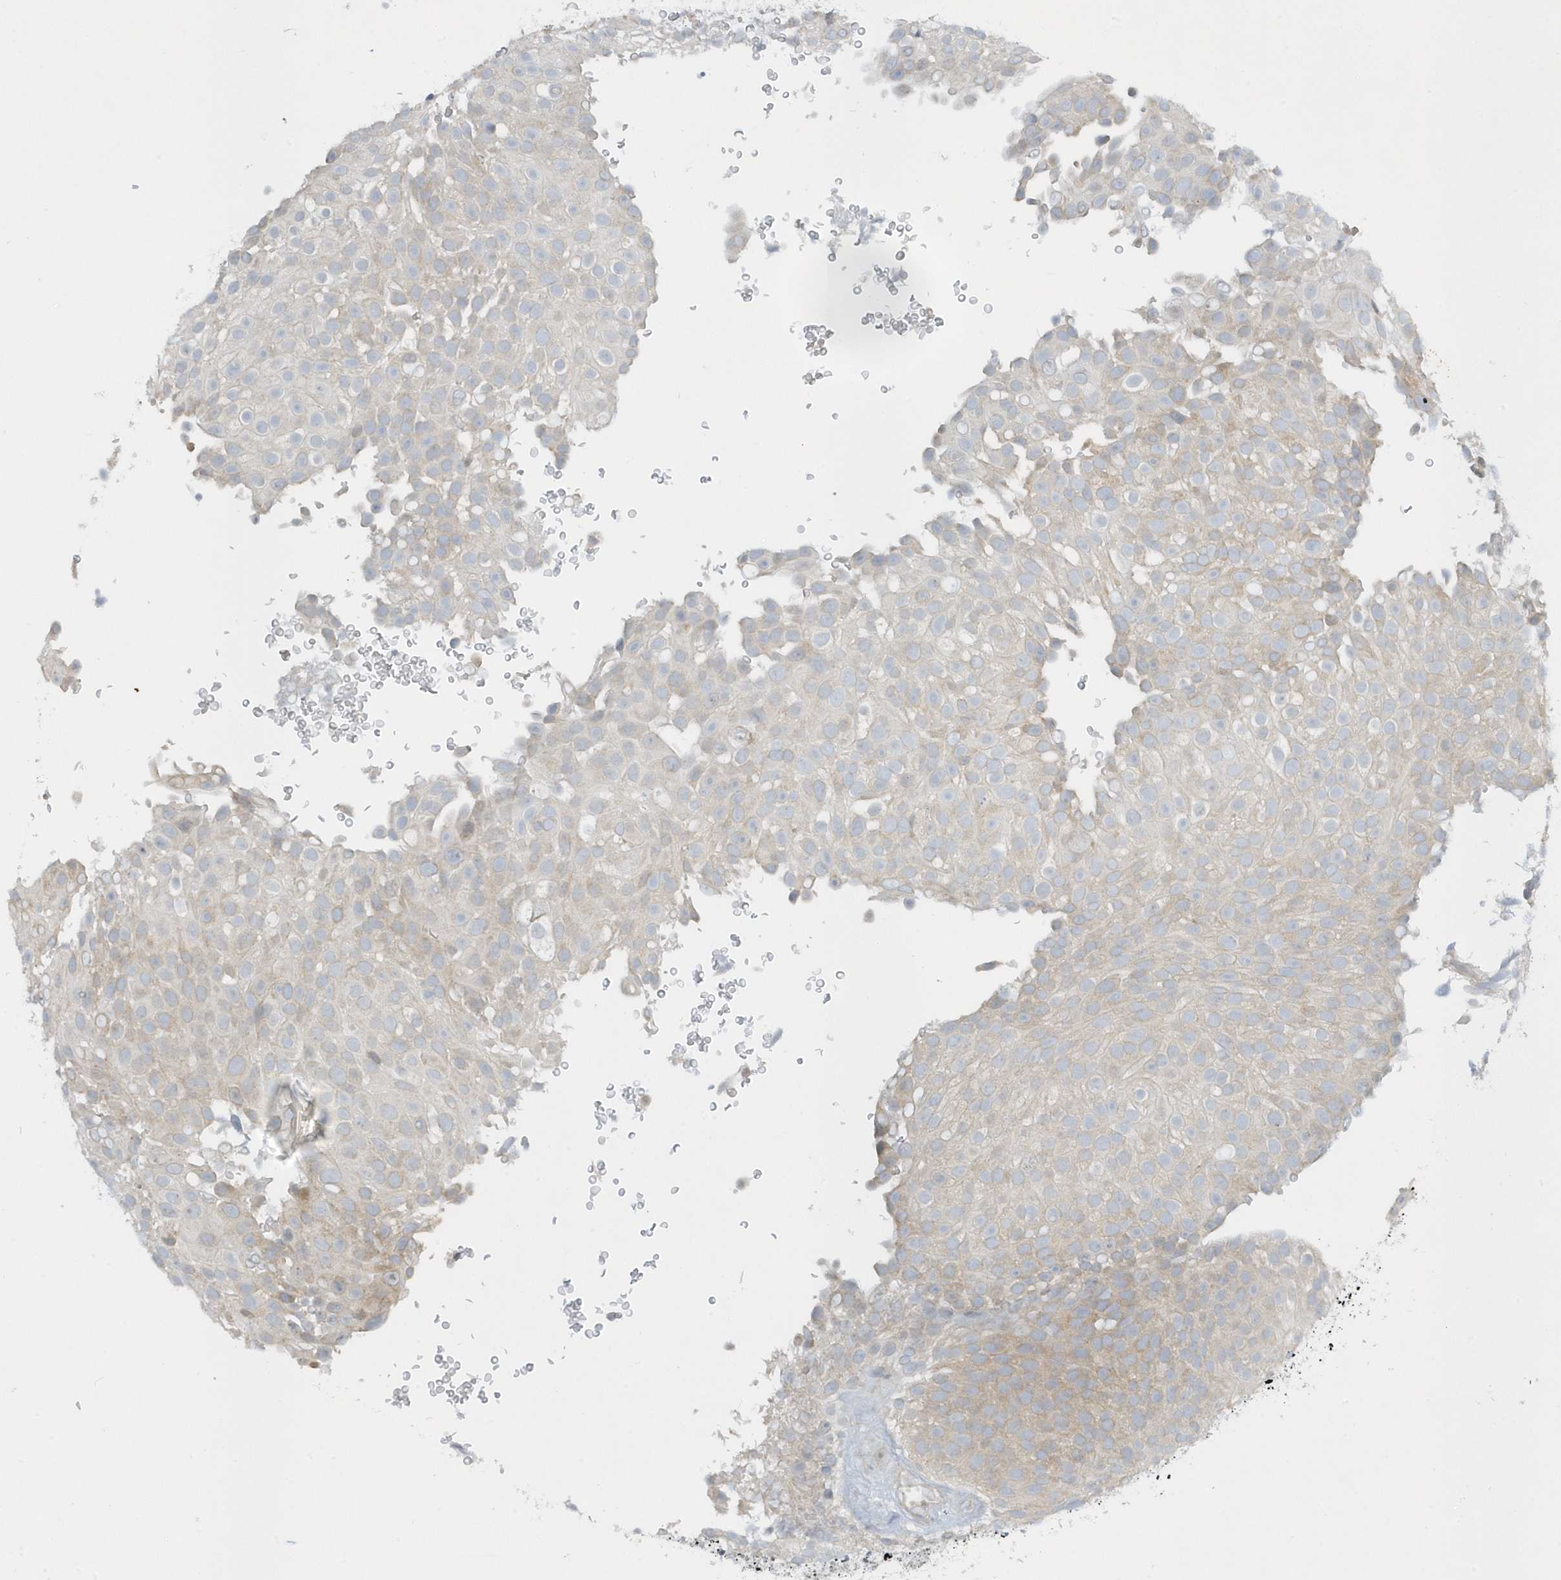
{"staining": {"intensity": "weak", "quantity": "25%-75%", "location": "cytoplasmic/membranous"}, "tissue": "urothelial cancer", "cell_type": "Tumor cells", "image_type": "cancer", "snomed": [{"axis": "morphology", "description": "Urothelial carcinoma, Low grade"}, {"axis": "topography", "description": "Urinary bladder"}], "caption": "A high-resolution image shows immunohistochemistry (IHC) staining of urothelial carcinoma (low-grade), which demonstrates weak cytoplasmic/membranous staining in approximately 25%-75% of tumor cells. Immunohistochemistry stains the protein of interest in brown and the nuclei are stained blue.", "gene": "SCN3A", "patient": {"sex": "male", "age": 78}}